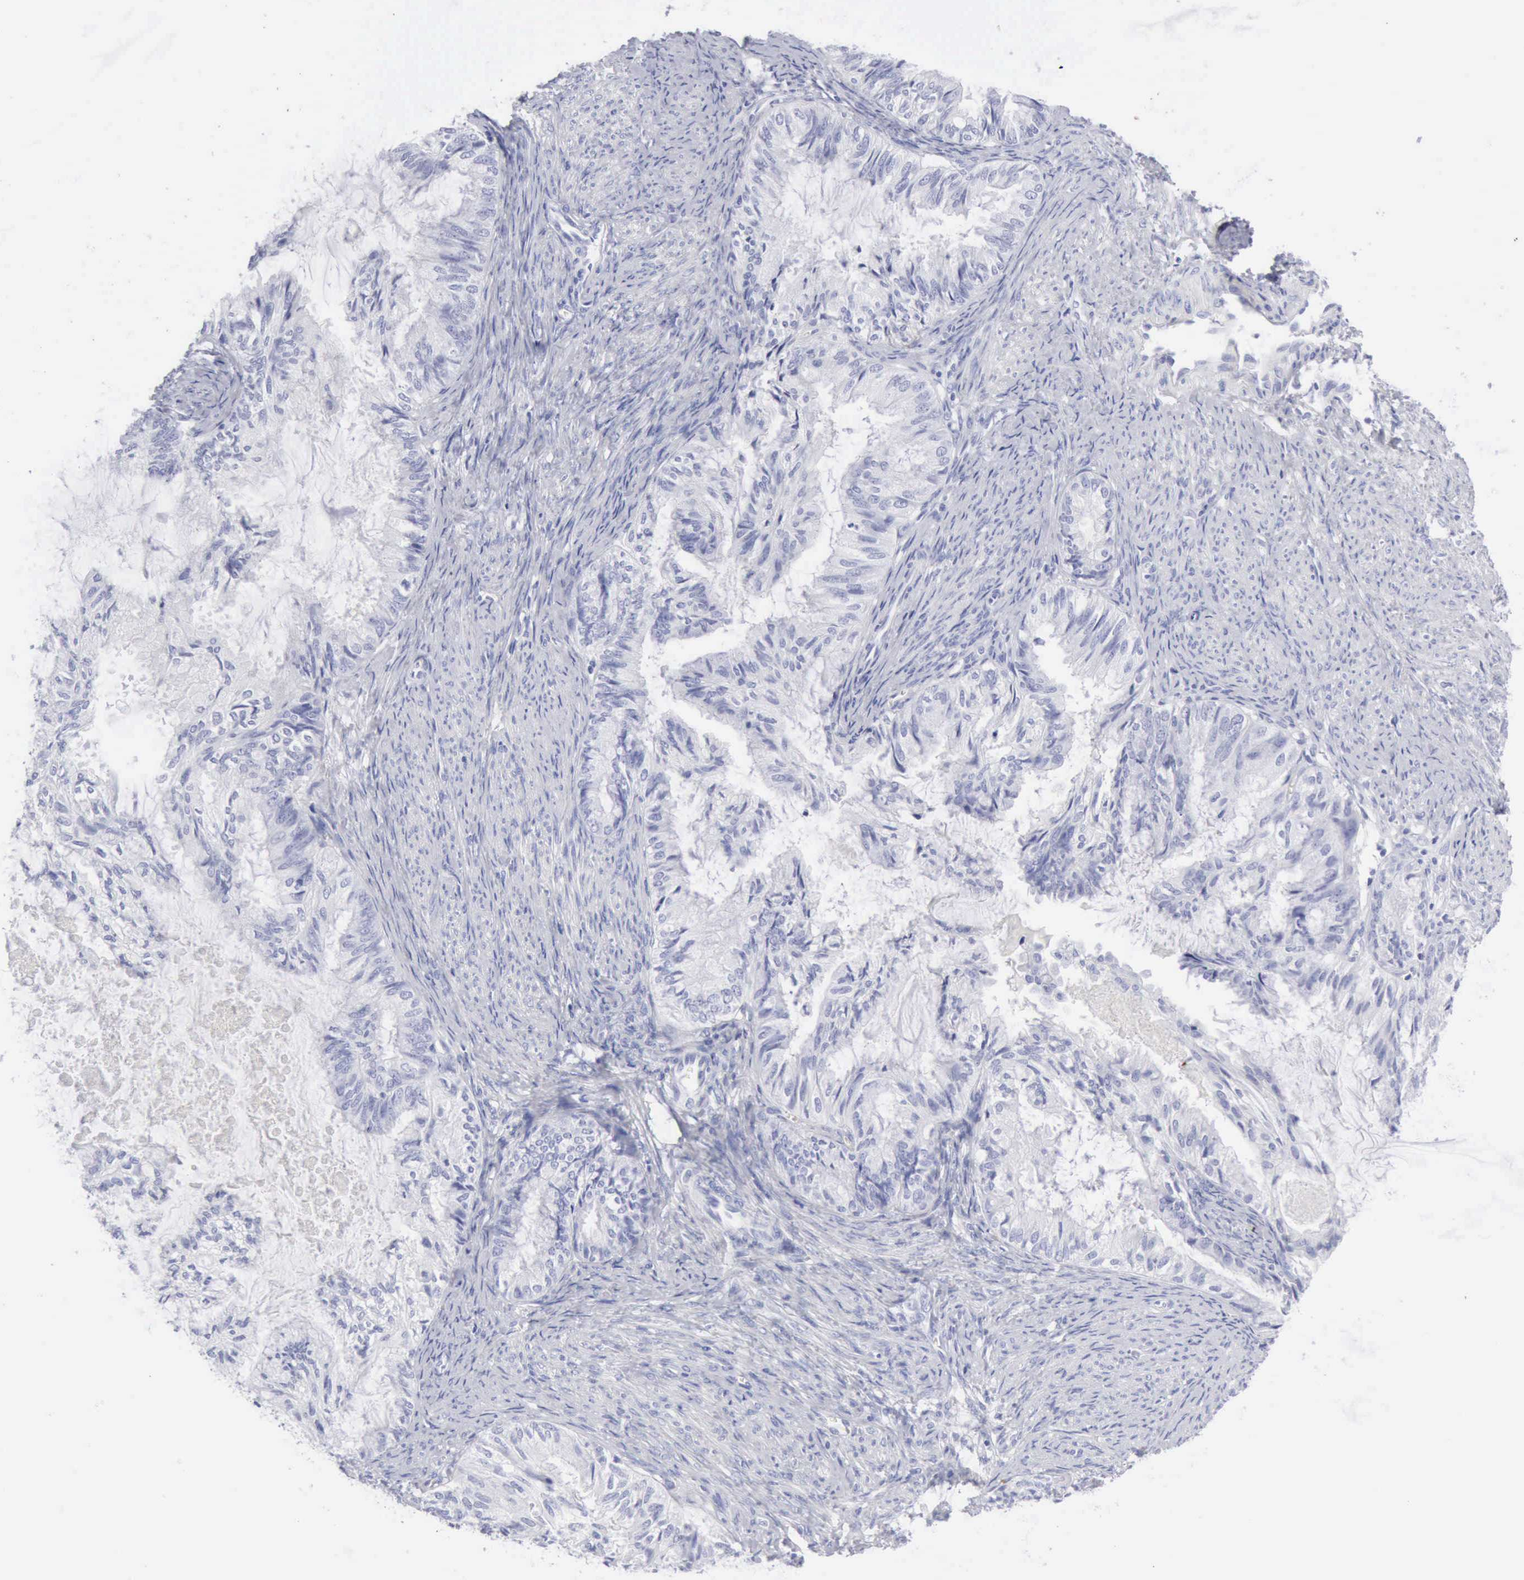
{"staining": {"intensity": "negative", "quantity": "none", "location": "none"}, "tissue": "endometrial cancer", "cell_type": "Tumor cells", "image_type": "cancer", "snomed": [{"axis": "morphology", "description": "Adenocarcinoma, NOS"}, {"axis": "topography", "description": "Endometrium"}], "caption": "A micrograph of human endometrial cancer is negative for staining in tumor cells.", "gene": "KRT10", "patient": {"sex": "female", "age": 86}}